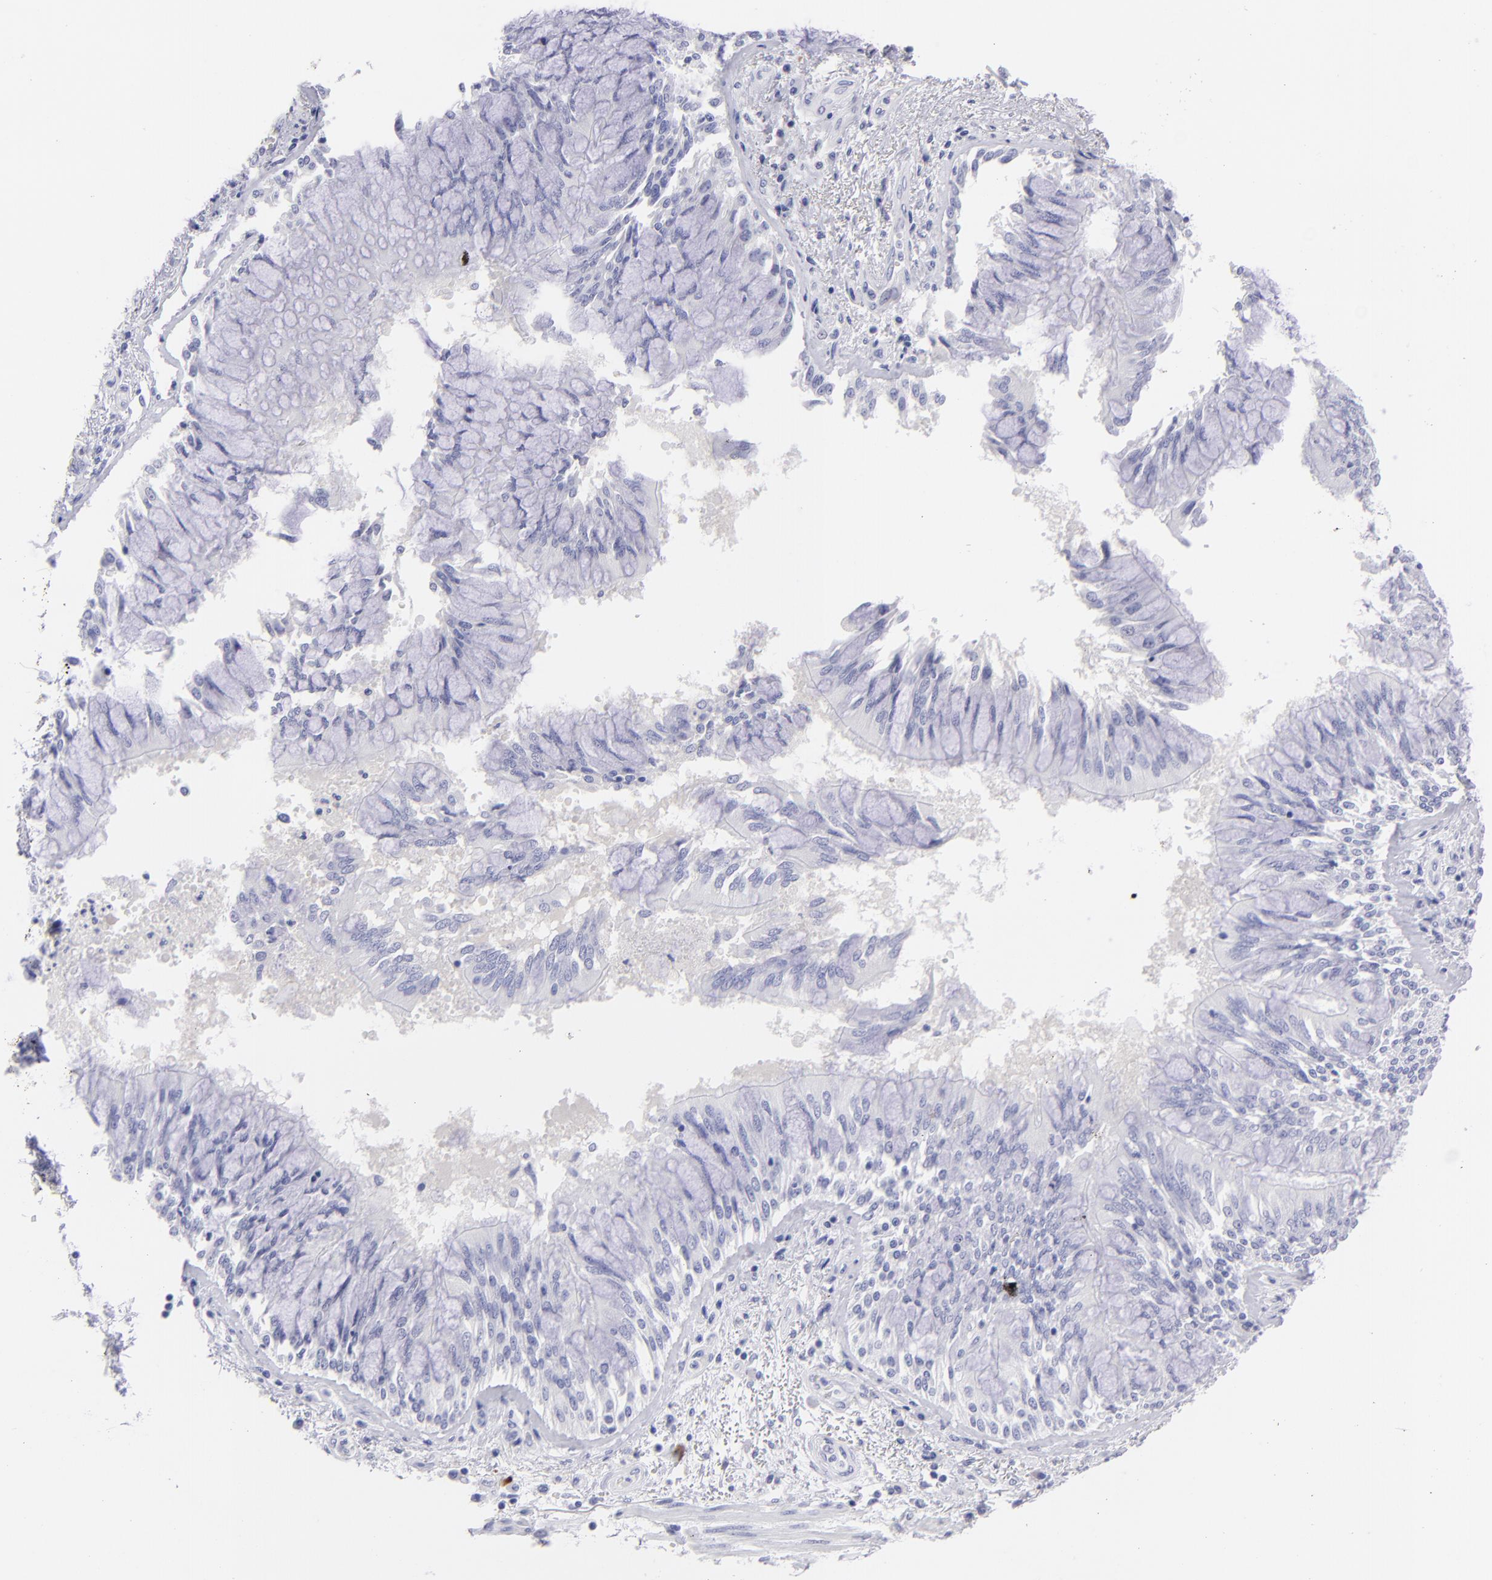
{"staining": {"intensity": "negative", "quantity": "none", "location": "none"}, "tissue": "bronchus", "cell_type": "Respiratory epithelial cells", "image_type": "normal", "snomed": [{"axis": "morphology", "description": "Normal tissue, NOS"}, {"axis": "topography", "description": "Cartilage tissue"}, {"axis": "topography", "description": "Bronchus"}, {"axis": "topography", "description": "Lung"}, {"axis": "topography", "description": "Peripheral nerve tissue"}], "caption": "A high-resolution photomicrograph shows immunohistochemistry (IHC) staining of normal bronchus, which exhibits no significant positivity in respiratory epithelial cells. (DAB immunohistochemistry (IHC), high magnification).", "gene": "SLC1A2", "patient": {"sex": "female", "age": 49}}